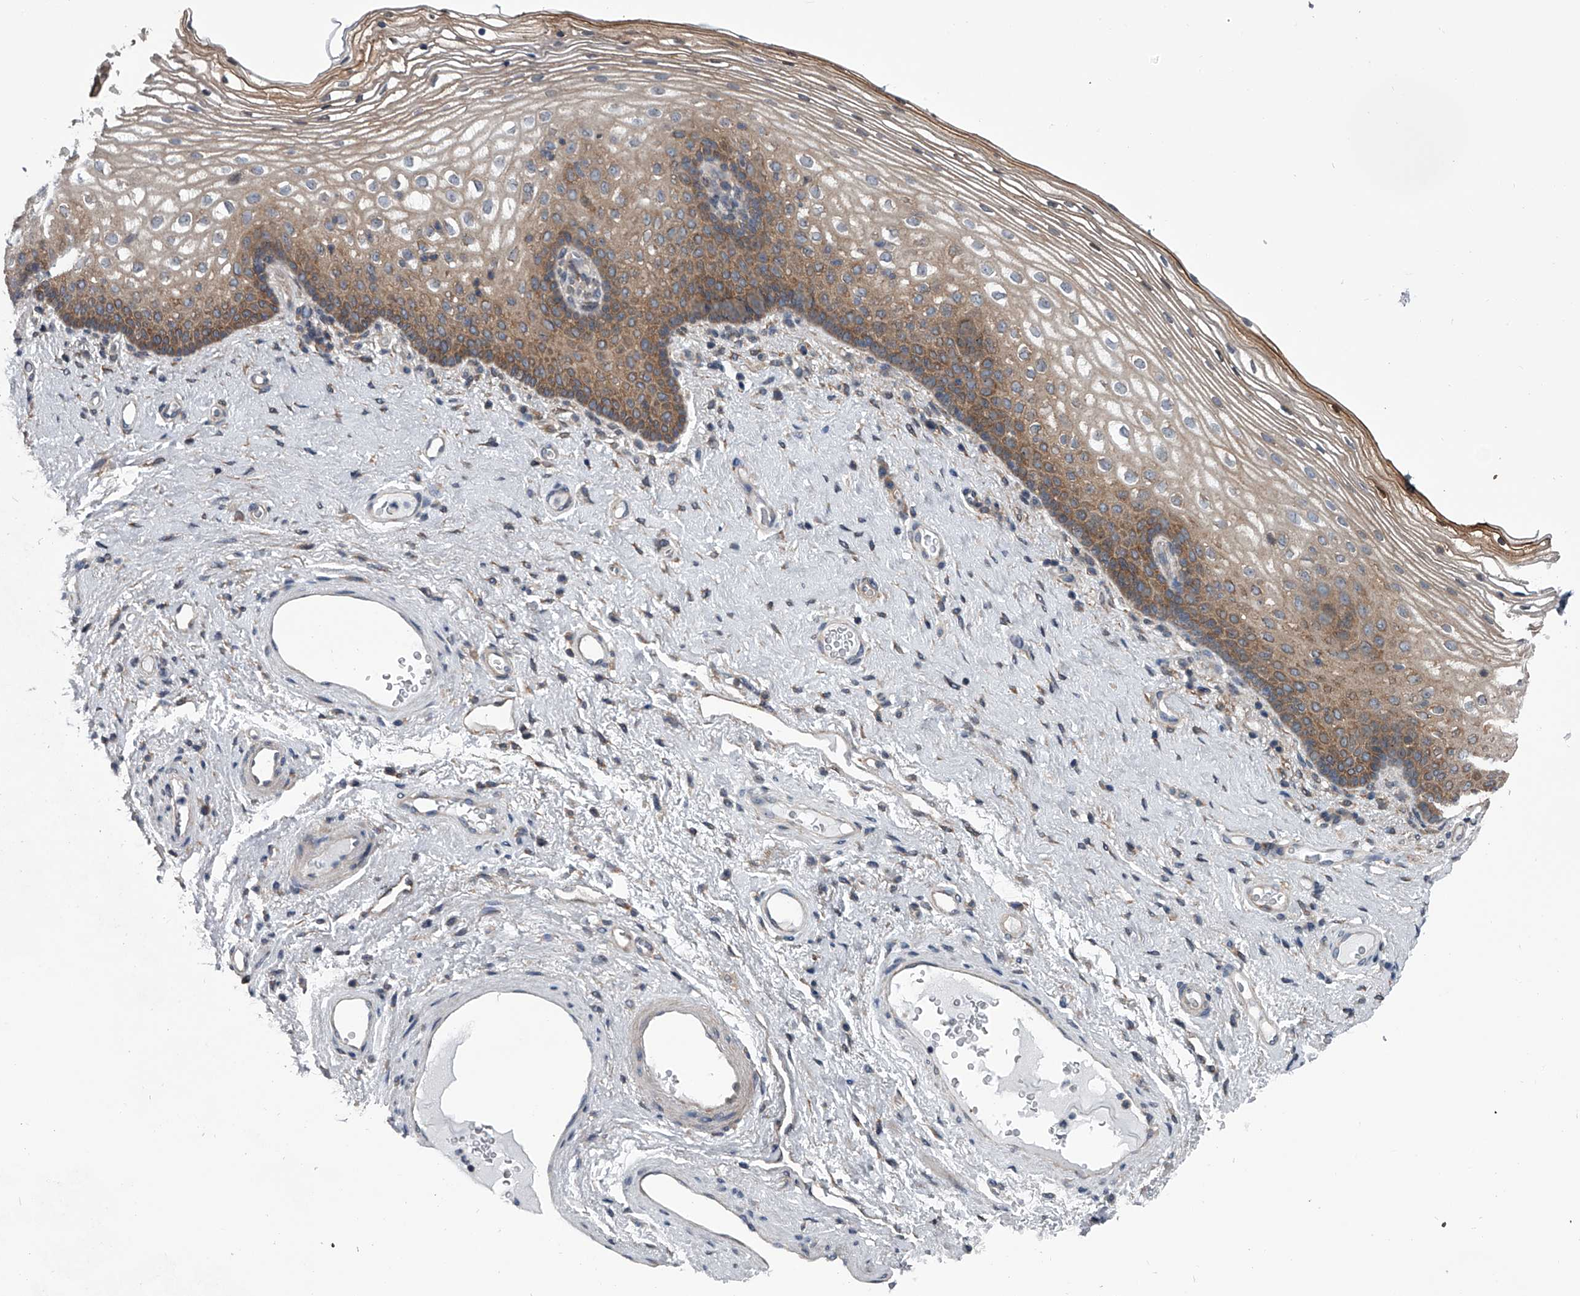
{"staining": {"intensity": "moderate", "quantity": ">75%", "location": "cytoplasmic/membranous"}, "tissue": "vagina", "cell_type": "Squamous epithelial cells", "image_type": "normal", "snomed": [{"axis": "morphology", "description": "Normal tissue, NOS"}, {"axis": "topography", "description": "Vagina"}], "caption": "A micrograph of human vagina stained for a protein exhibits moderate cytoplasmic/membranous brown staining in squamous epithelial cells. The staining was performed using DAB (3,3'-diaminobenzidine), with brown indicating positive protein expression. Nuclei are stained blue with hematoxylin.", "gene": "PPP2R5D", "patient": {"sex": "female", "age": 60}}